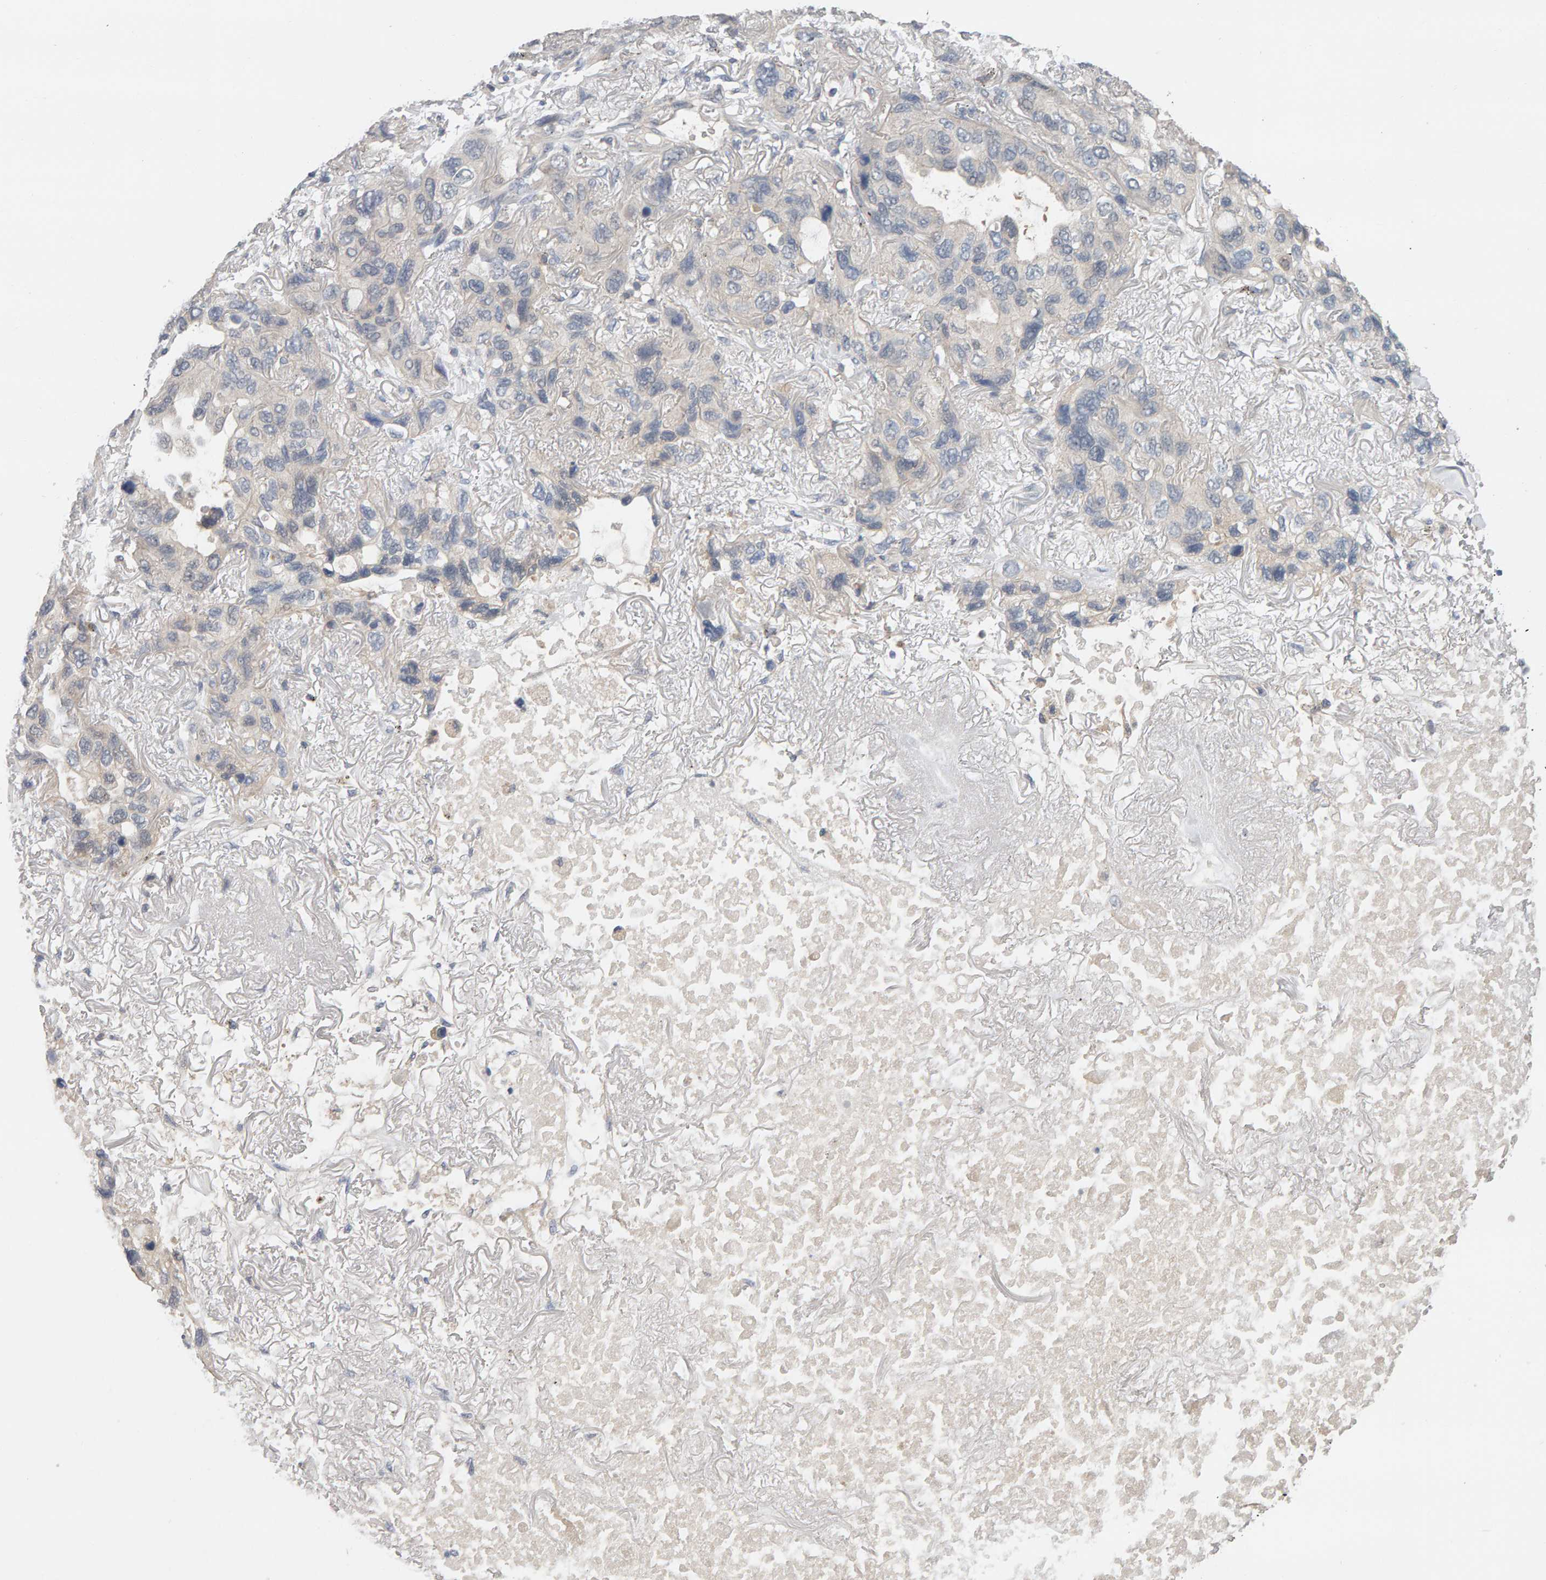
{"staining": {"intensity": "weak", "quantity": "<25%", "location": "cytoplasmic/membranous"}, "tissue": "lung cancer", "cell_type": "Tumor cells", "image_type": "cancer", "snomed": [{"axis": "morphology", "description": "Squamous cell carcinoma, NOS"}, {"axis": "topography", "description": "Lung"}], "caption": "Protein analysis of lung cancer (squamous cell carcinoma) shows no significant staining in tumor cells.", "gene": "GFUS", "patient": {"sex": "female", "age": 73}}